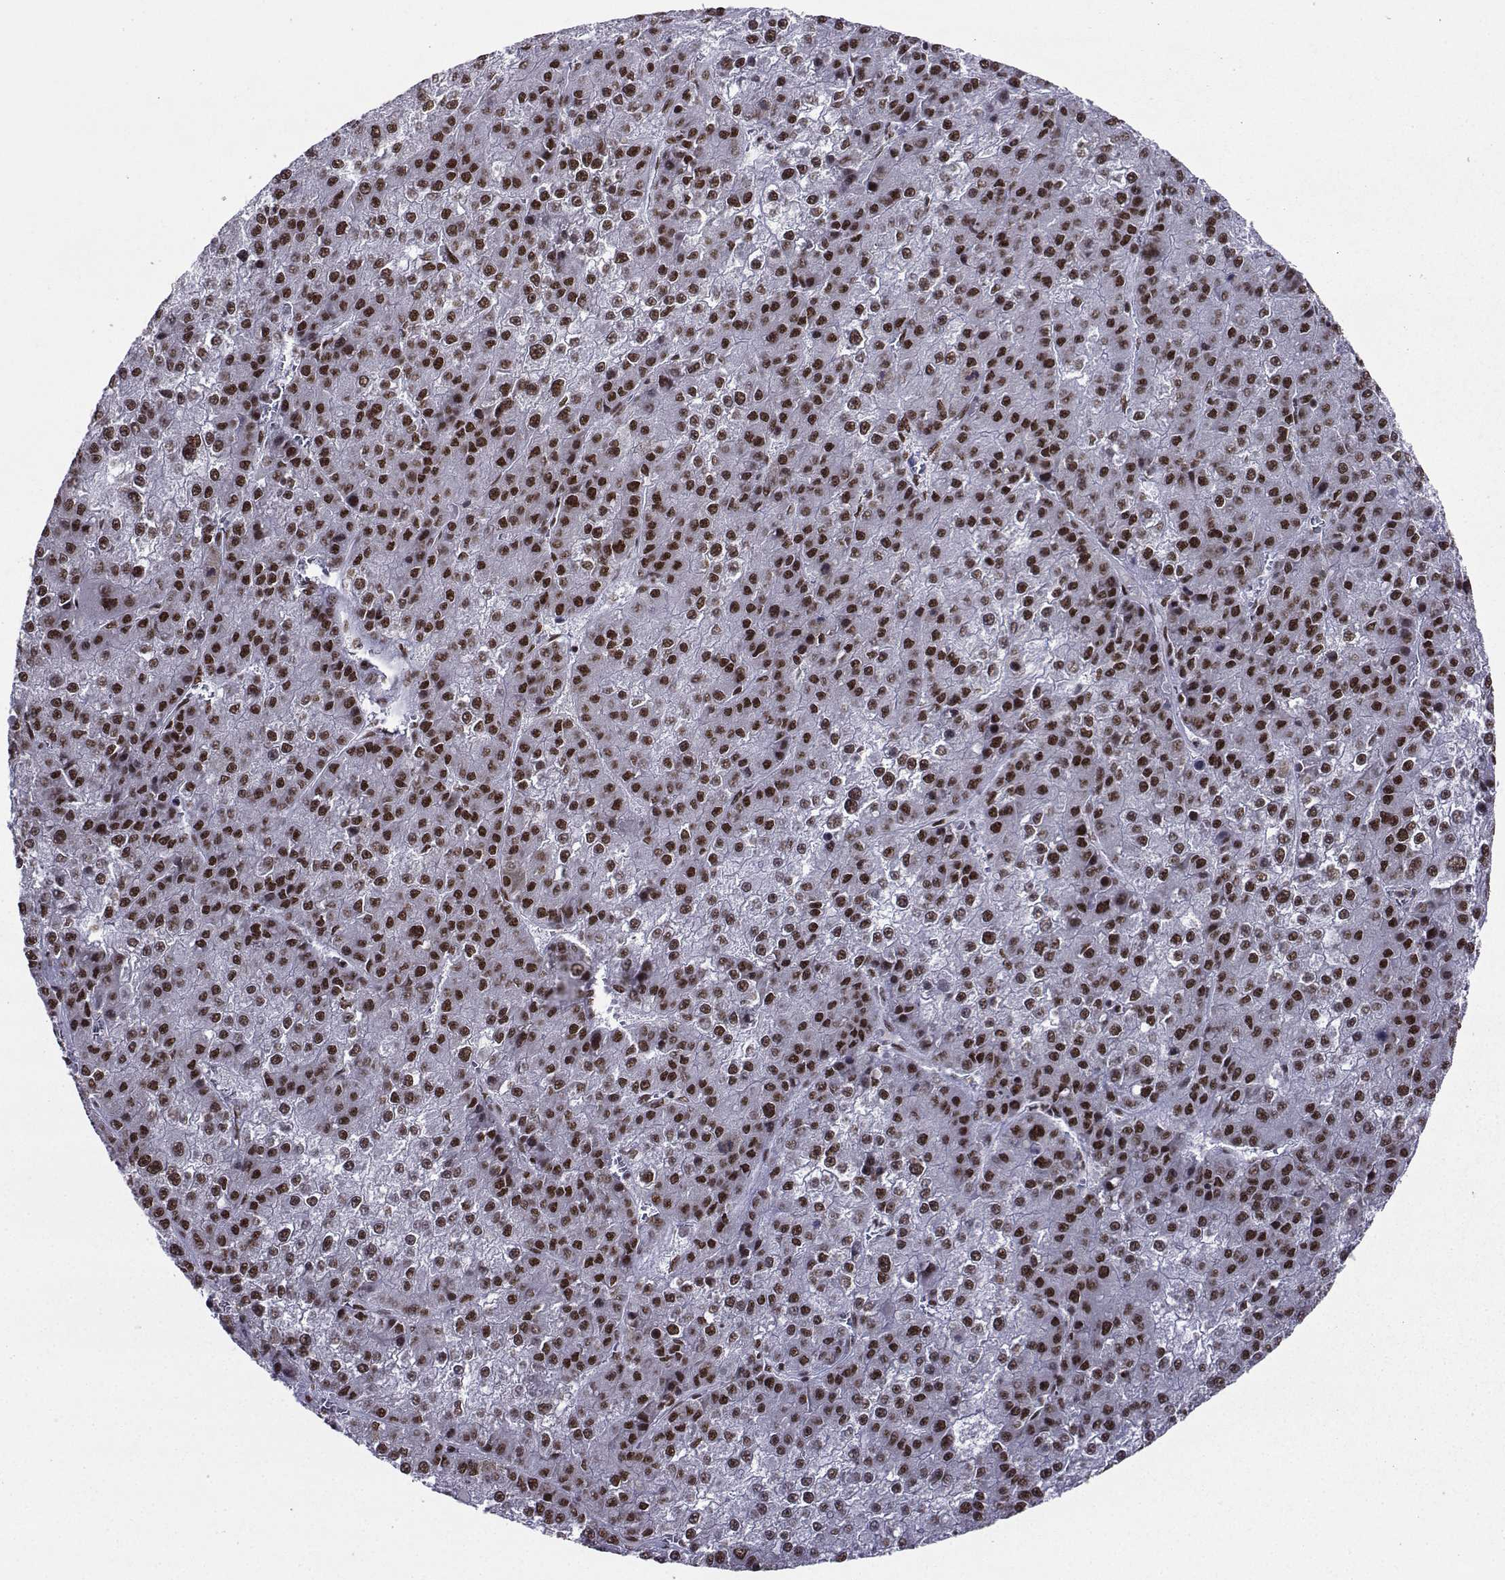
{"staining": {"intensity": "strong", "quantity": ">75%", "location": "nuclear"}, "tissue": "liver cancer", "cell_type": "Tumor cells", "image_type": "cancer", "snomed": [{"axis": "morphology", "description": "Carcinoma, Hepatocellular, NOS"}, {"axis": "topography", "description": "Liver"}], "caption": "Strong nuclear protein positivity is appreciated in about >75% of tumor cells in liver cancer.", "gene": "SNRPB2", "patient": {"sex": "female", "age": 73}}